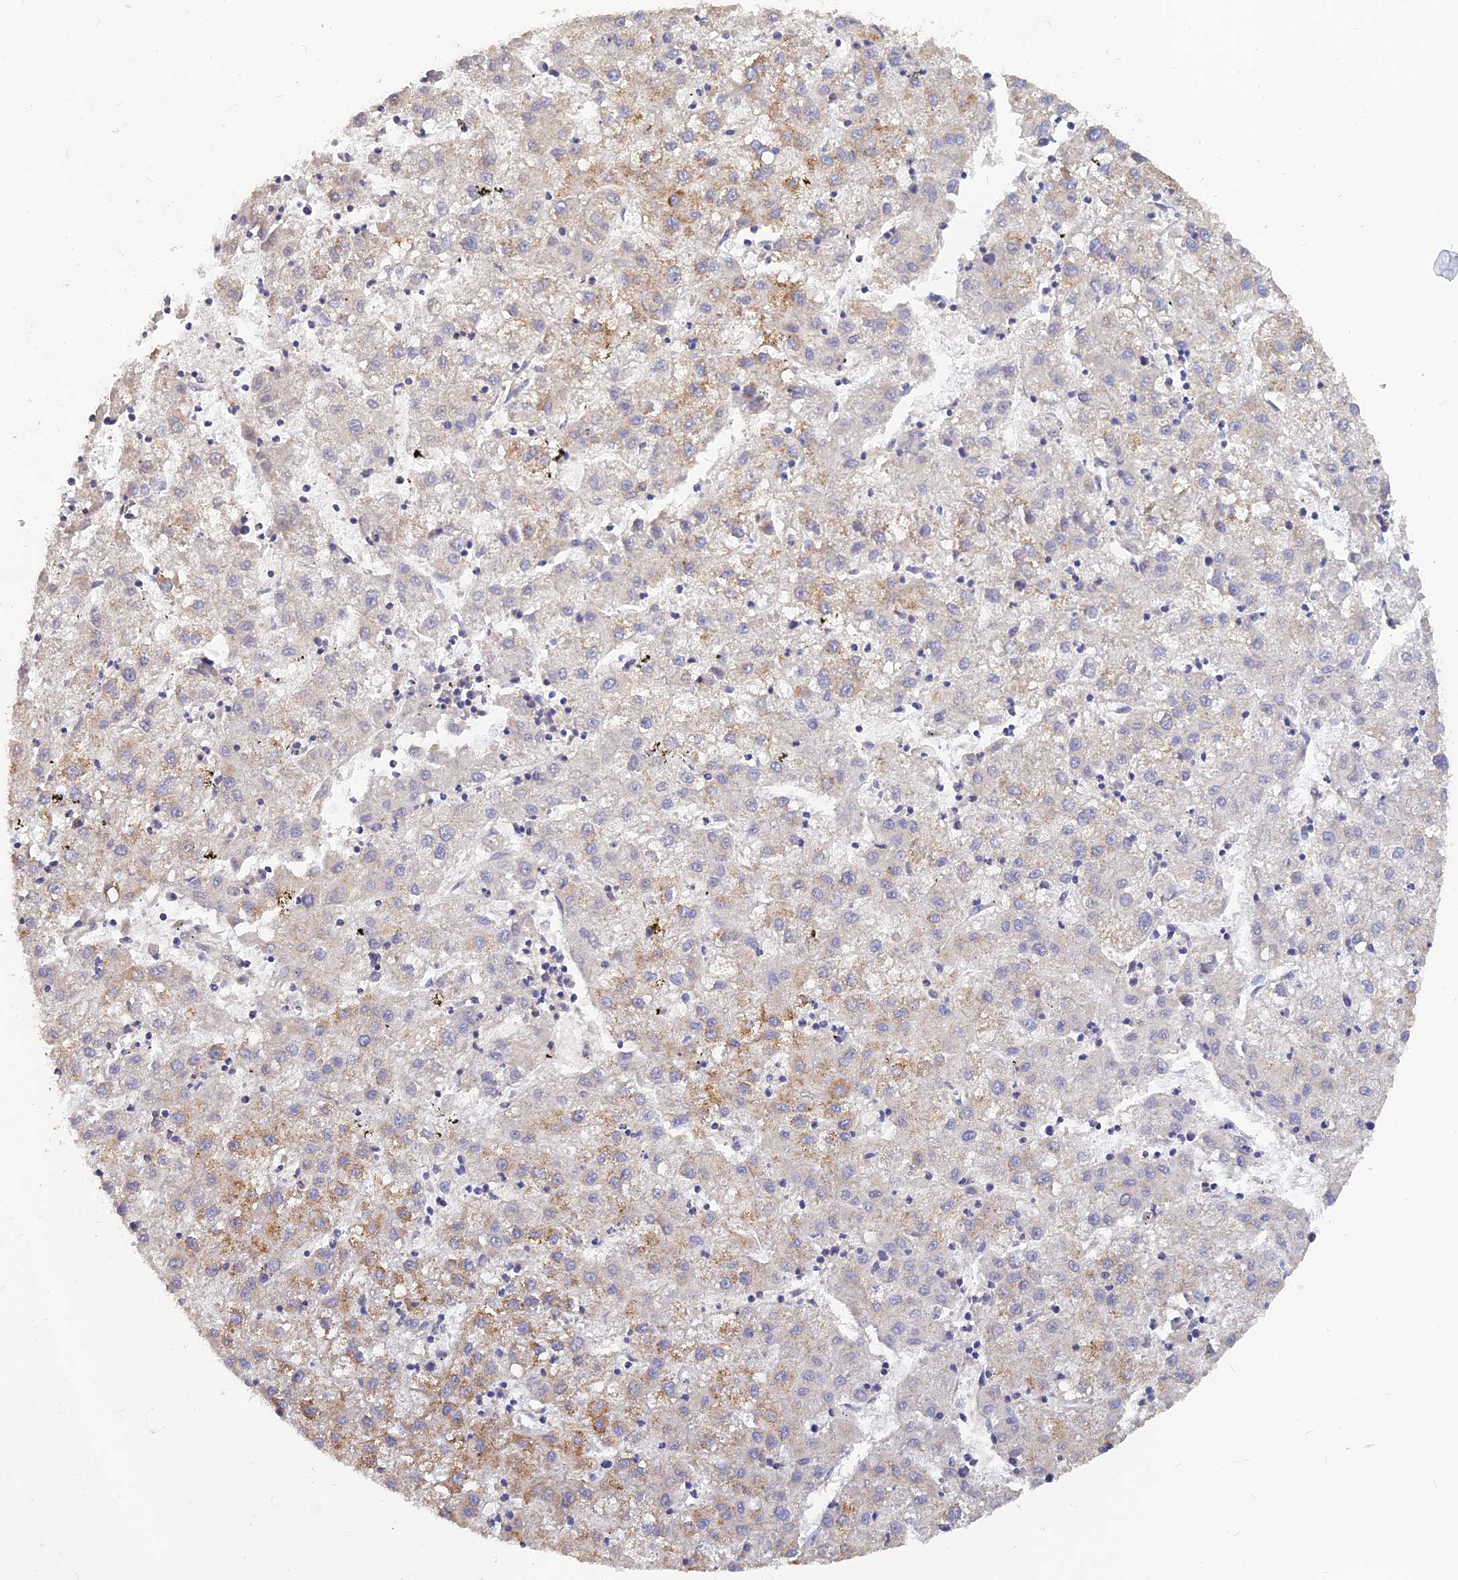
{"staining": {"intensity": "moderate", "quantity": "<25%", "location": "cytoplasmic/membranous"}, "tissue": "liver cancer", "cell_type": "Tumor cells", "image_type": "cancer", "snomed": [{"axis": "morphology", "description": "Carcinoma, Hepatocellular, NOS"}, {"axis": "topography", "description": "Liver"}], "caption": "Tumor cells demonstrate low levels of moderate cytoplasmic/membranous staining in approximately <25% of cells in human liver cancer (hepatocellular carcinoma).", "gene": "CACNA1B", "patient": {"sex": "male", "age": 72}}